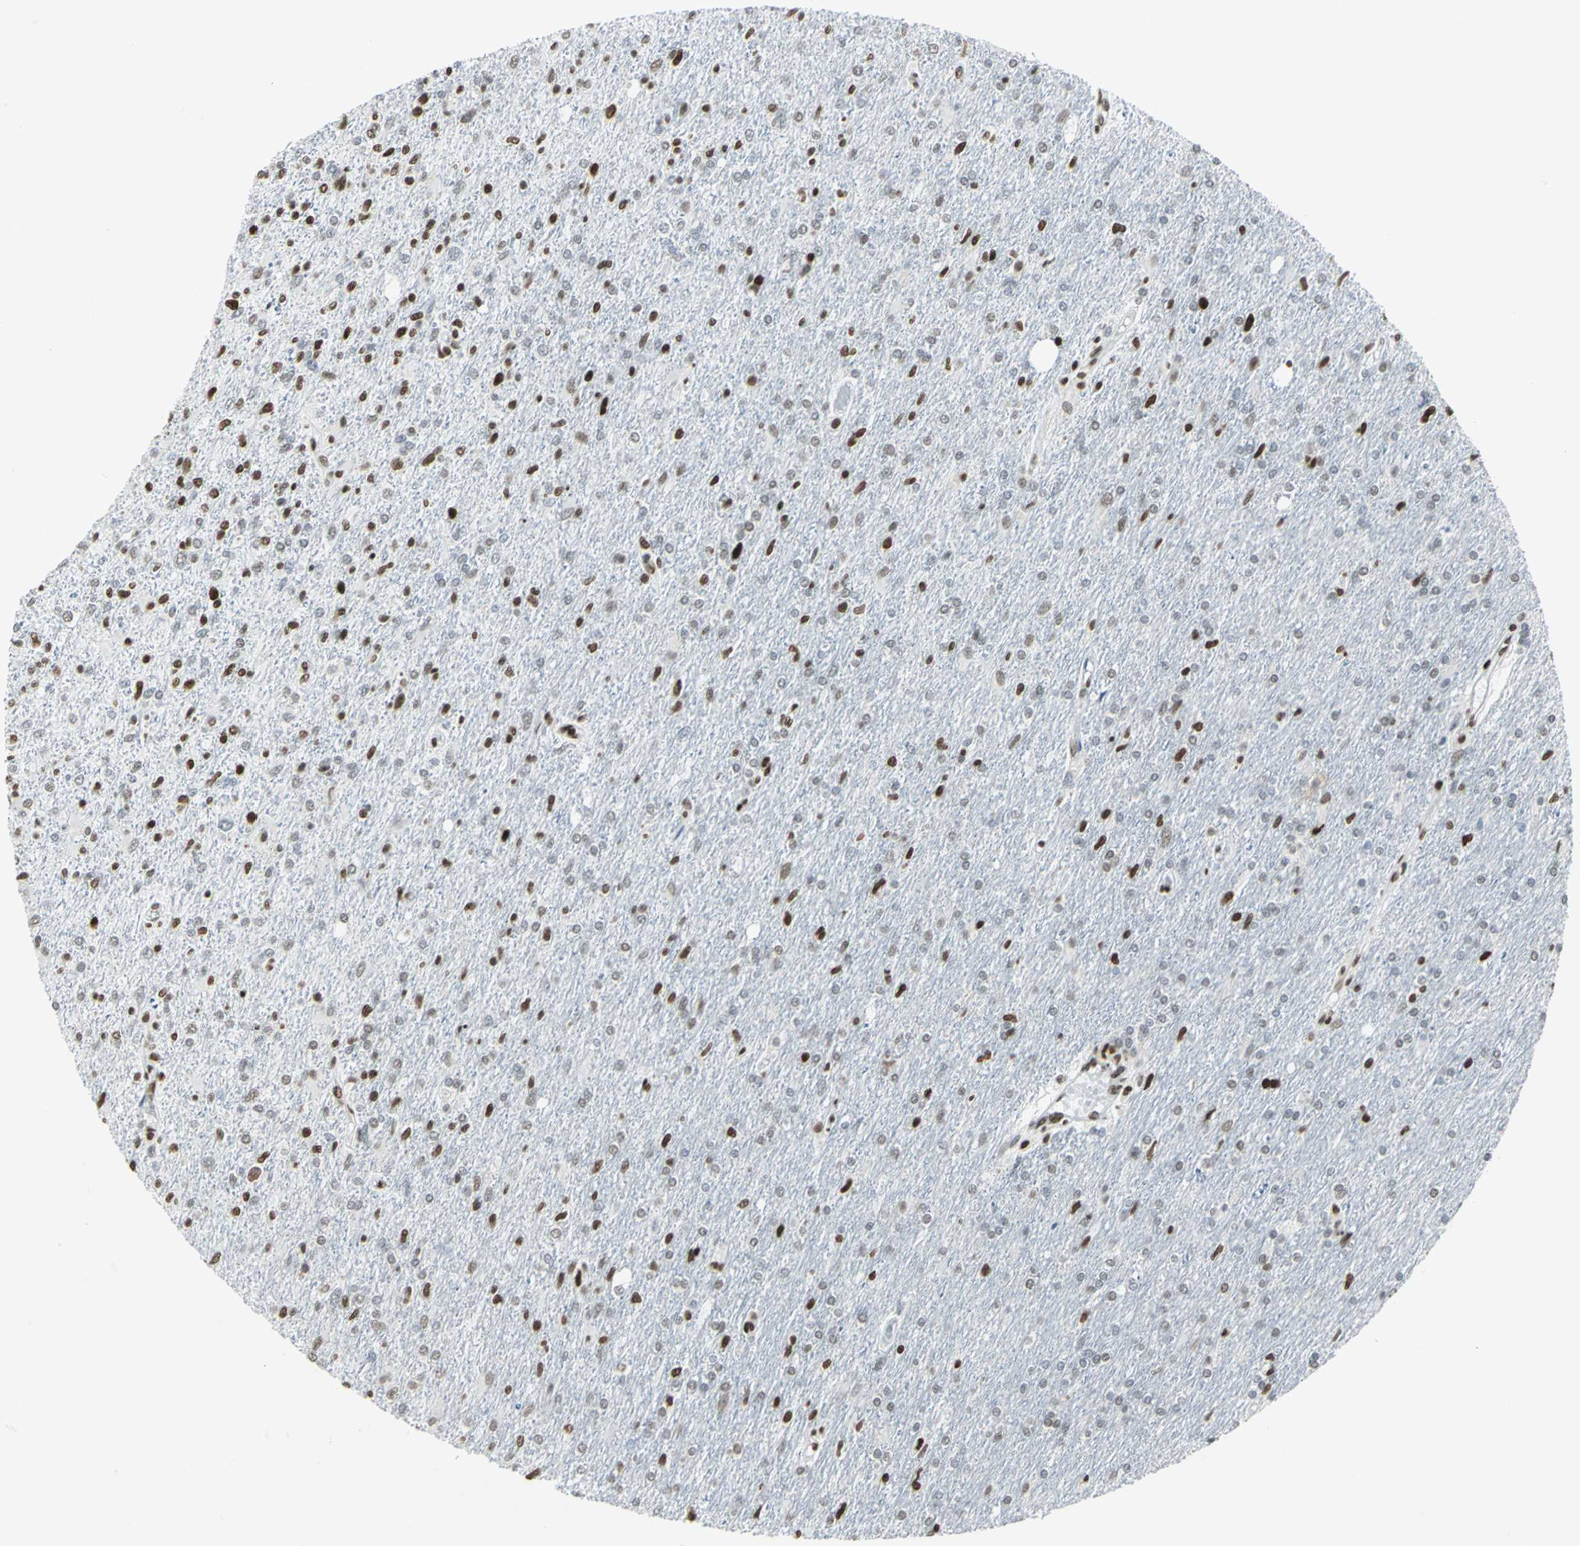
{"staining": {"intensity": "strong", "quantity": "25%-75%", "location": "nuclear"}, "tissue": "glioma", "cell_type": "Tumor cells", "image_type": "cancer", "snomed": [{"axis": "morphology", "description": "Glioma, malignant, High grade"}, {"axis": "topography", "description": "Cerebral cortex"}], "caption": "Glioma stained with a brown dye displays strong nuclear positive positivity in approximately 25%-75% of tumor cells.", "gene": "HNRNPD", "patient": {"sex": "male", "age": 76}}